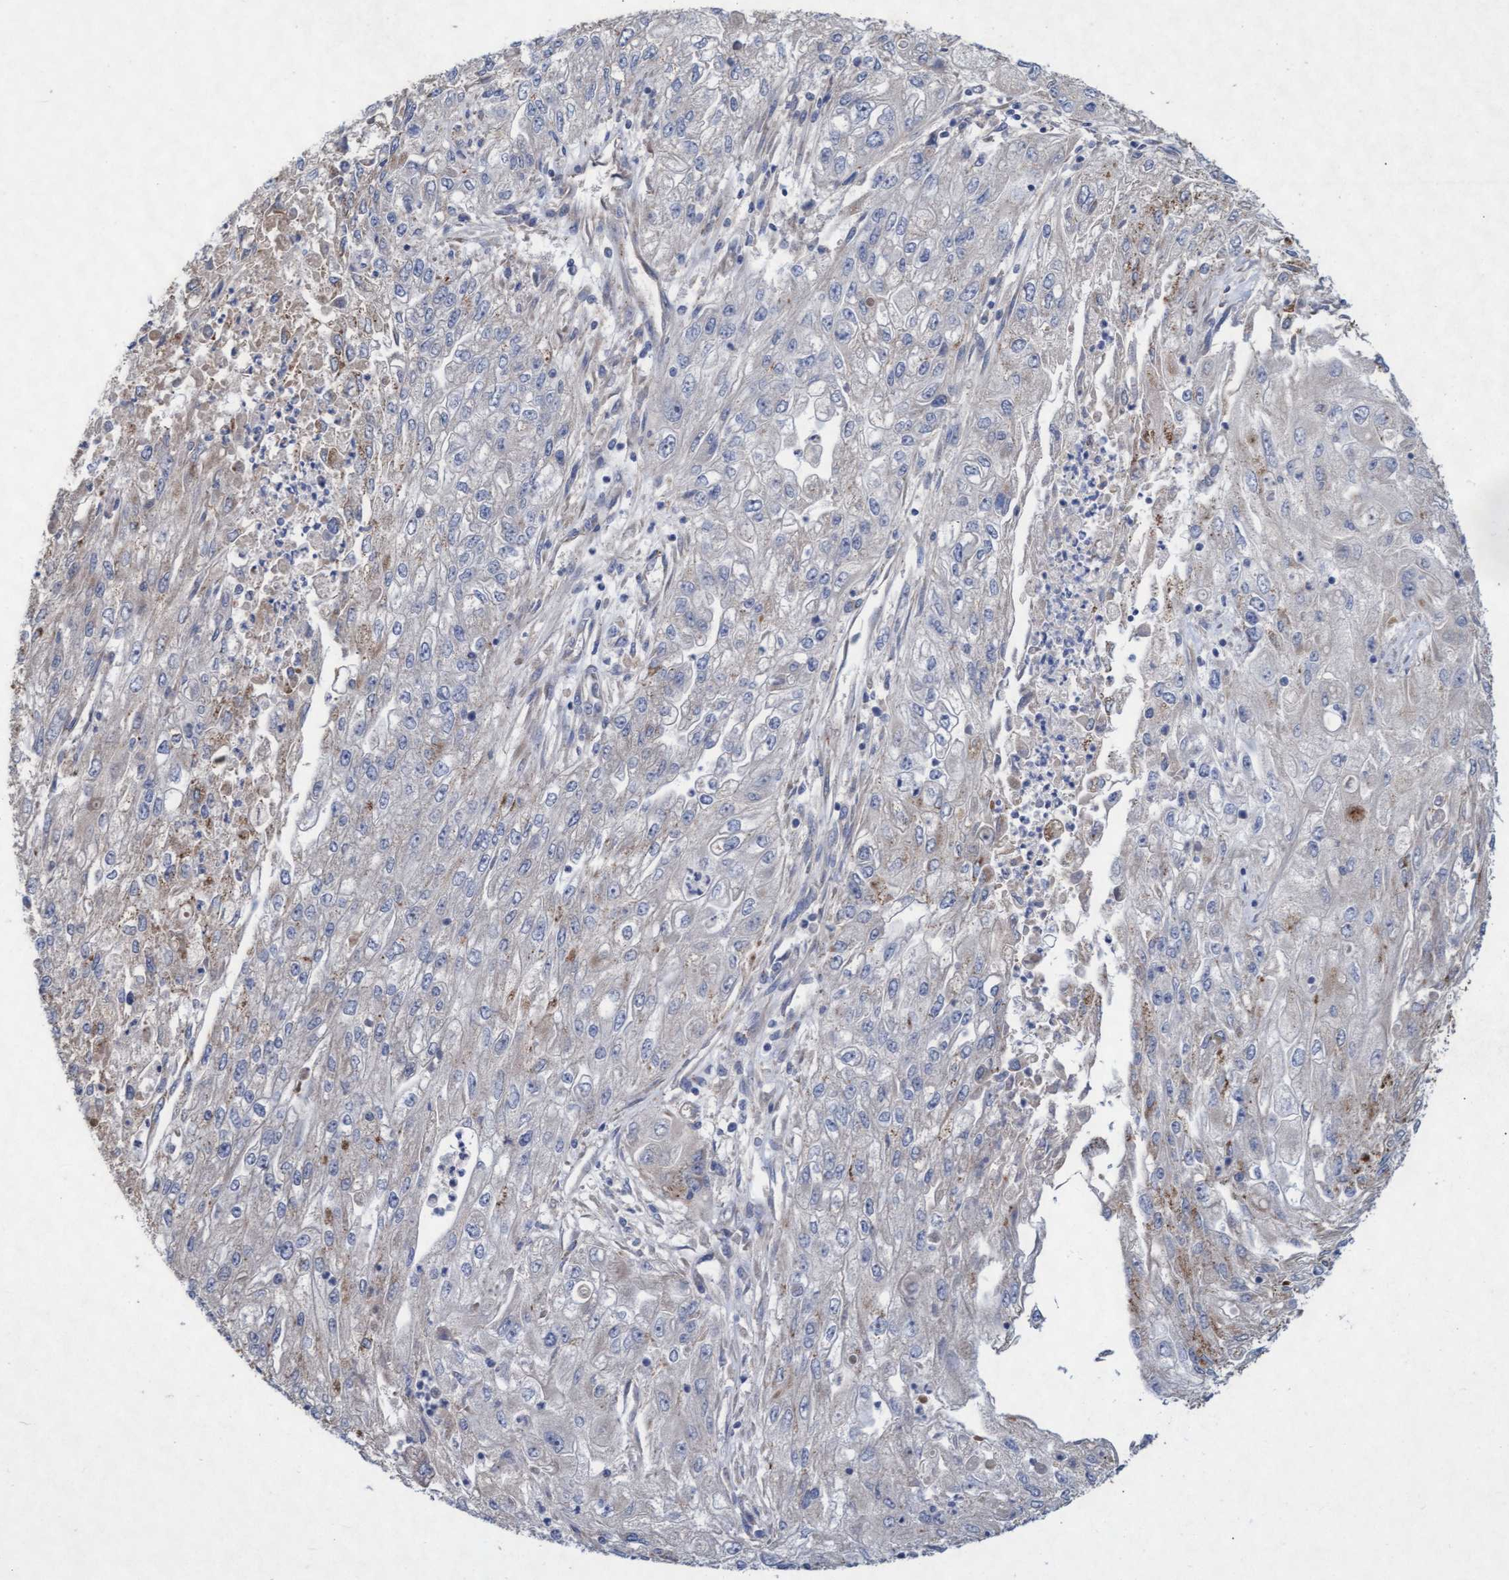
{"staining": {"intensity": "negative", "quantity": "none", "location": "none"}, "tissue": "endometrial cancer", "cell_type": "Tumor cells", "image_type": "cancer", "snomed": [{"axis": "morphology", "description": "Adenocarcinoma, NOS"}, {"axis": "topography", "description": "Endometrium"}], "caption": "Protein analysis of endometrial cancer exhibits no significant staining in tumor cells.", "gene": "ABCF2", "patient": {"sex": "female", "age": 49}}